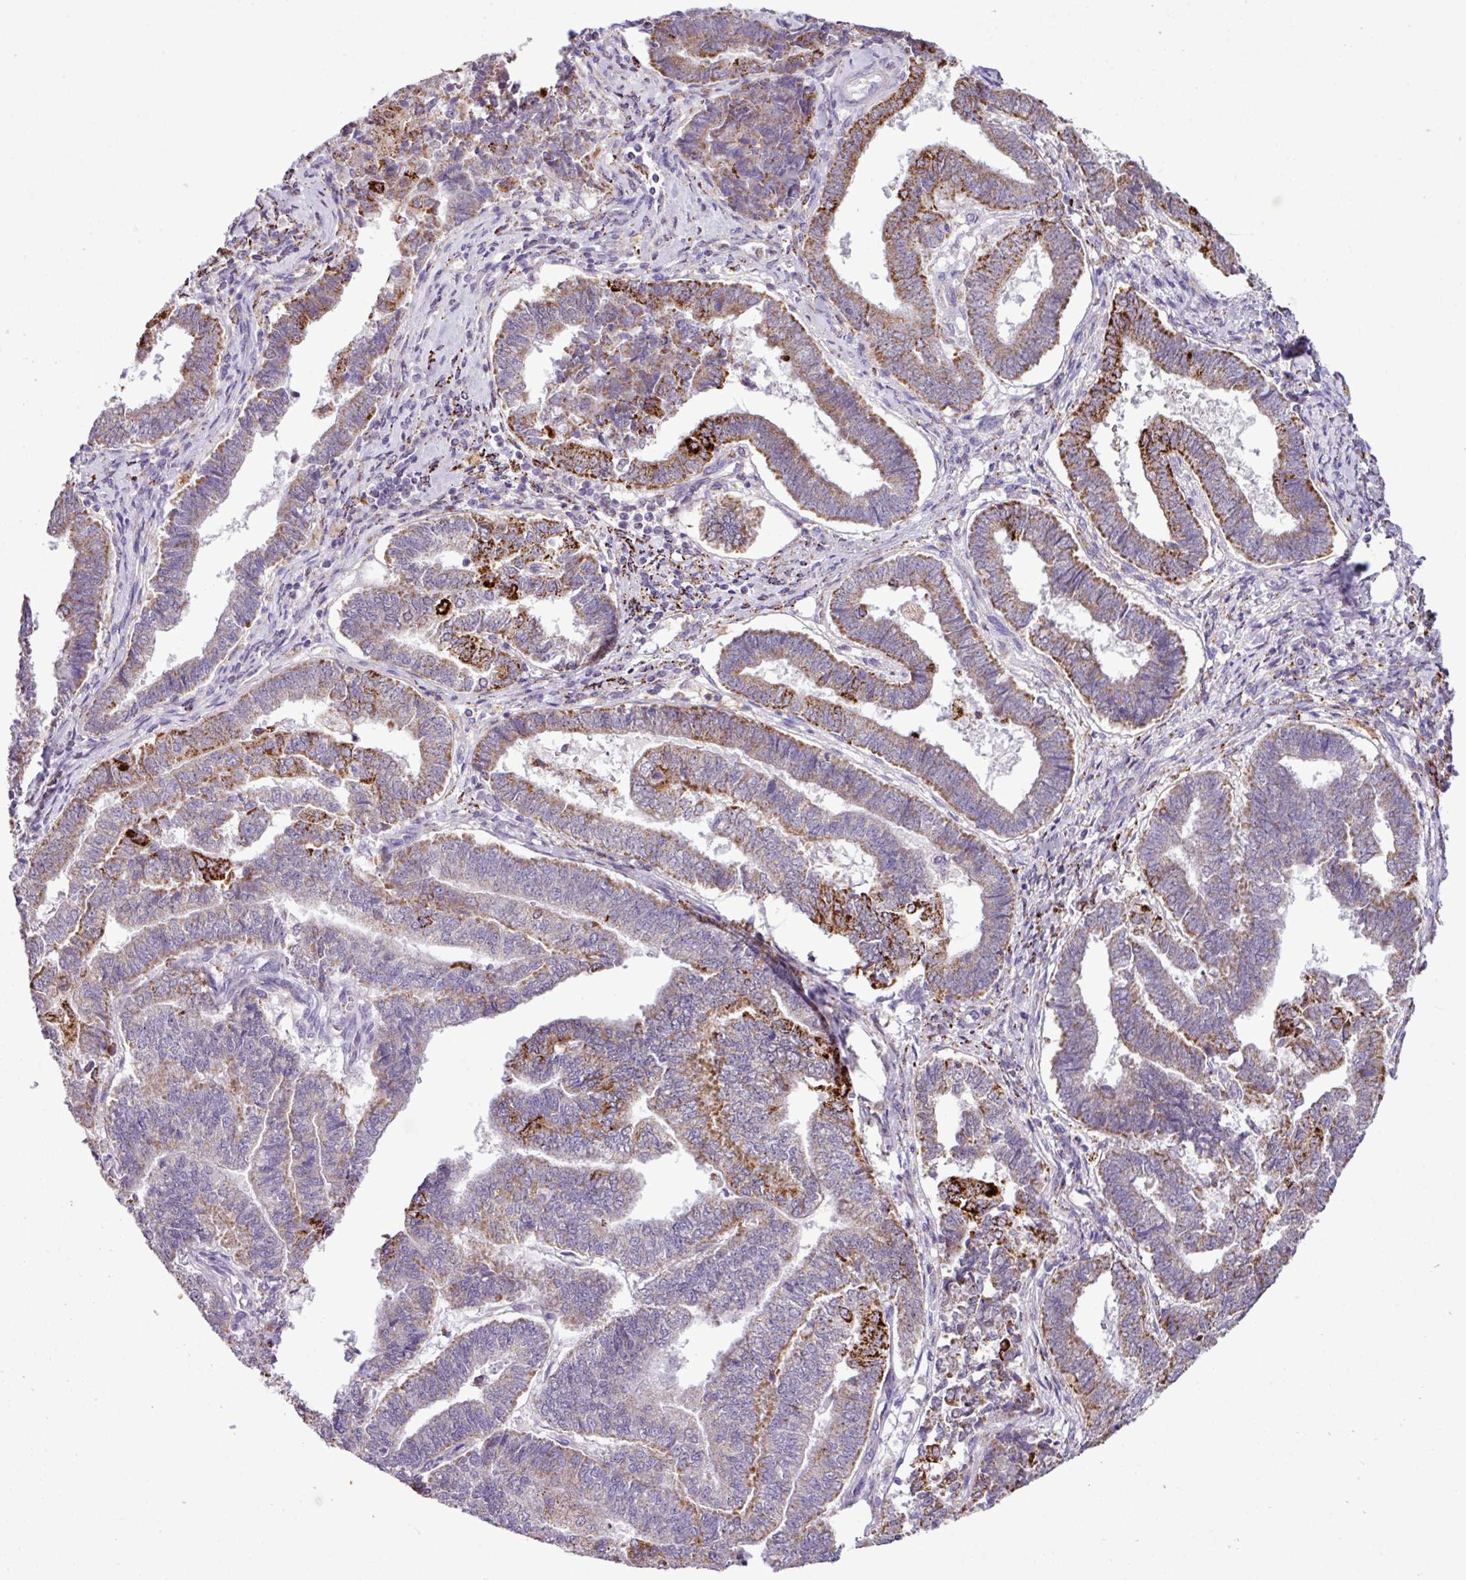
{"staining": {"intensity": "moderate", "quantity": "25%-75%", "location": "cytoplasmic/membranous"}, "tissue": "endometrial cancer", "cell_type": "Tumor cells", "image_type": "cancer", "snomed": [{"axis": "morphology", "description": "Adenocarcinoma, NOS"}, {"axis": "topography", "description": "Endometrium"}], "caption": "Immunohistochemistry image of neoplastic tissue: human endometrial adenocarcinoma stained using IHC reveals medium levels of moderate protein expression localized specifically in the cytoplasmic/membranous of tumor cells, appearing as a cytoplasmic/membranous brown color.", "gene": "SGPP1", "patient": {"sex": "female", "age": 72}}